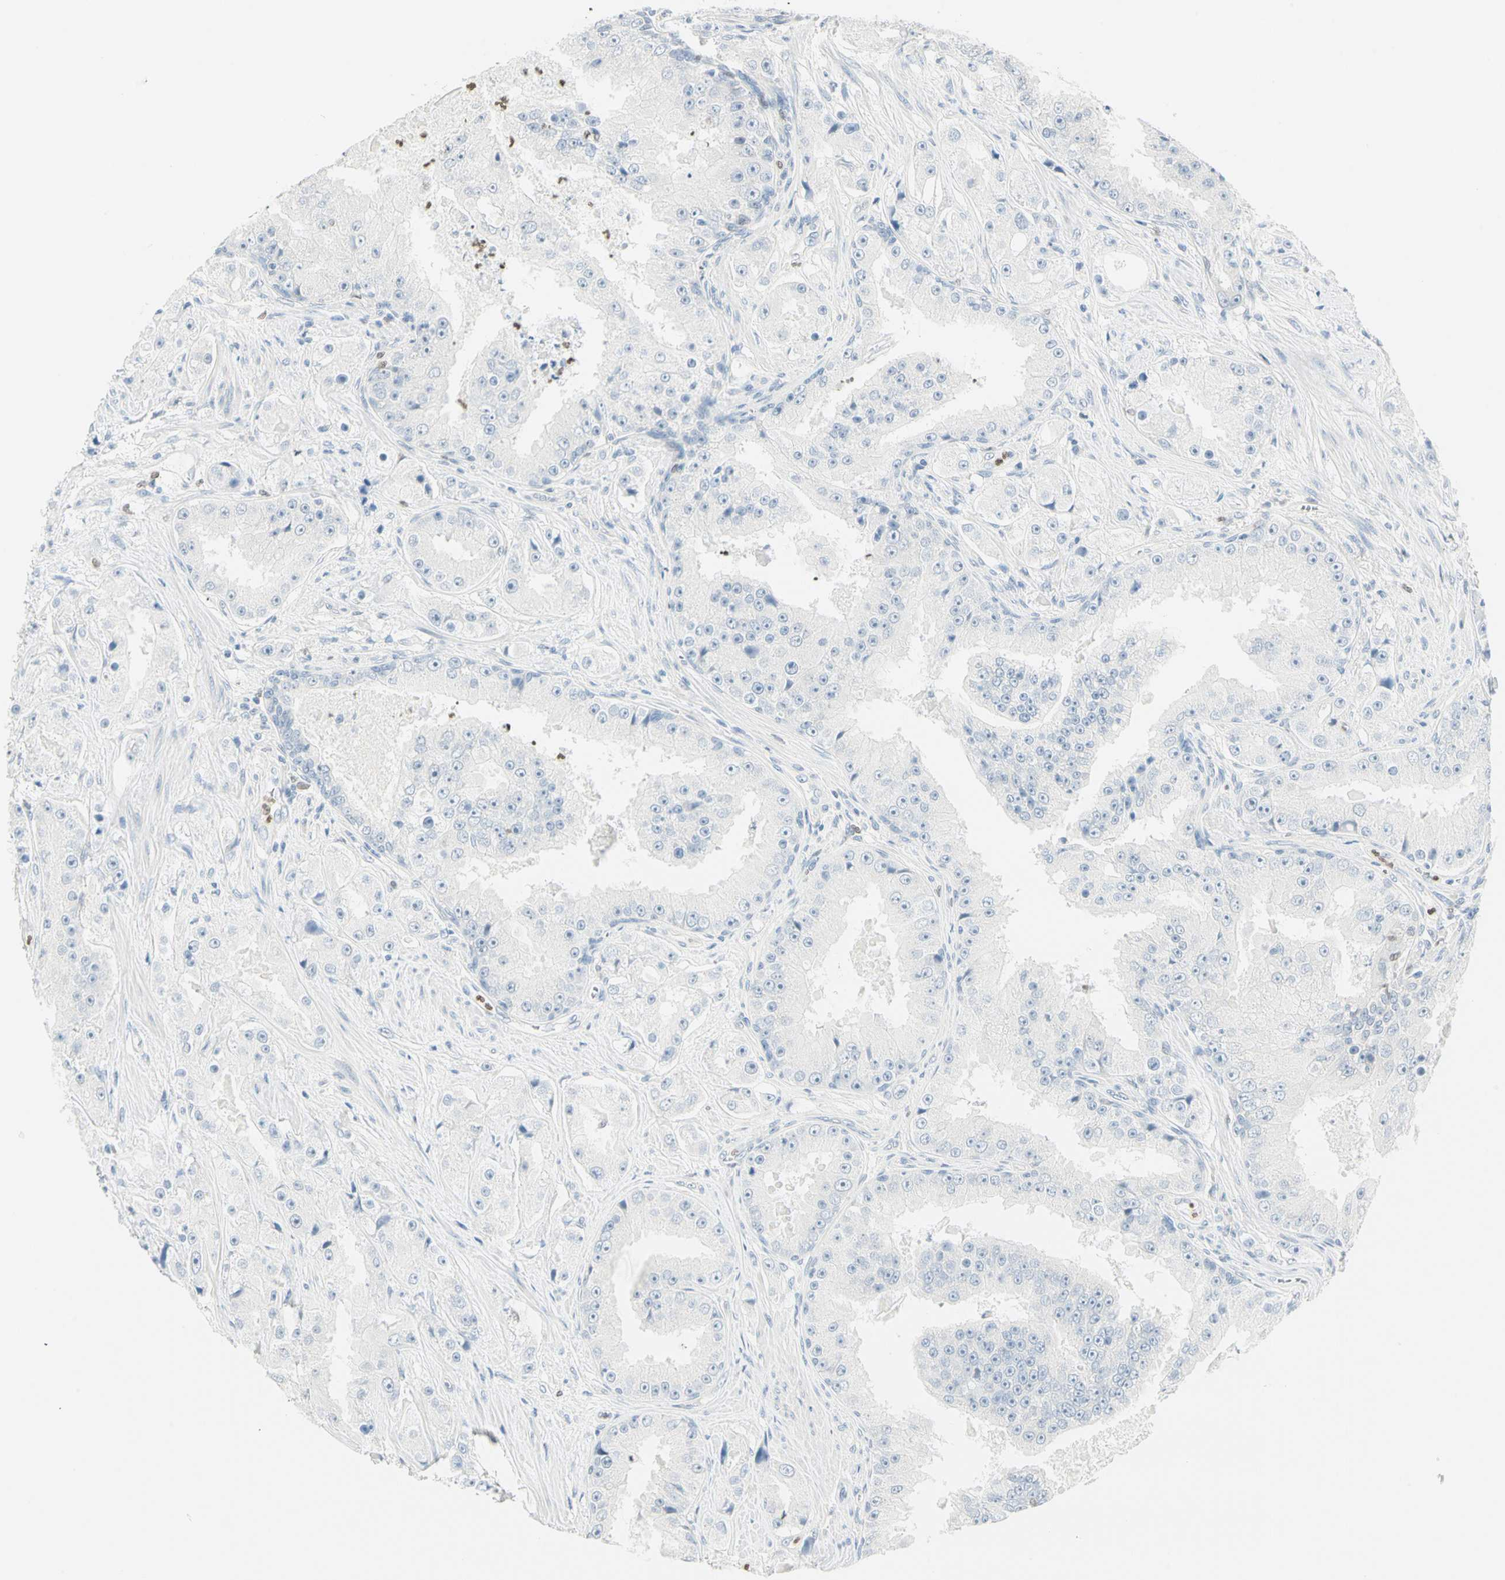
{"staining": {"intensity": "negative", "quantity": "none", "location": "none"}, "tissue": "prostate cancer", "cell_type": "Tumor cells", "image_type": "cancer", "snomed": [{"axis": "morphology", "description": "Adenocarcinoma, High grade"}, {"axis": "topography", "description": "Prostate"}], "caption": "IHC micrograph of neoplastic tissue: human prostate adenocarcinoma (high-grade) stained with DAB demonstrates no significant protein expression in tumor cells. The staining was performed using DAB to visualize the protein expression in brown, while the nuclei were stained in blue with hematoxylin (Magnification: 20x).", "gene": "MLLT10", "patient": {"sex": "male", "age": 73}}